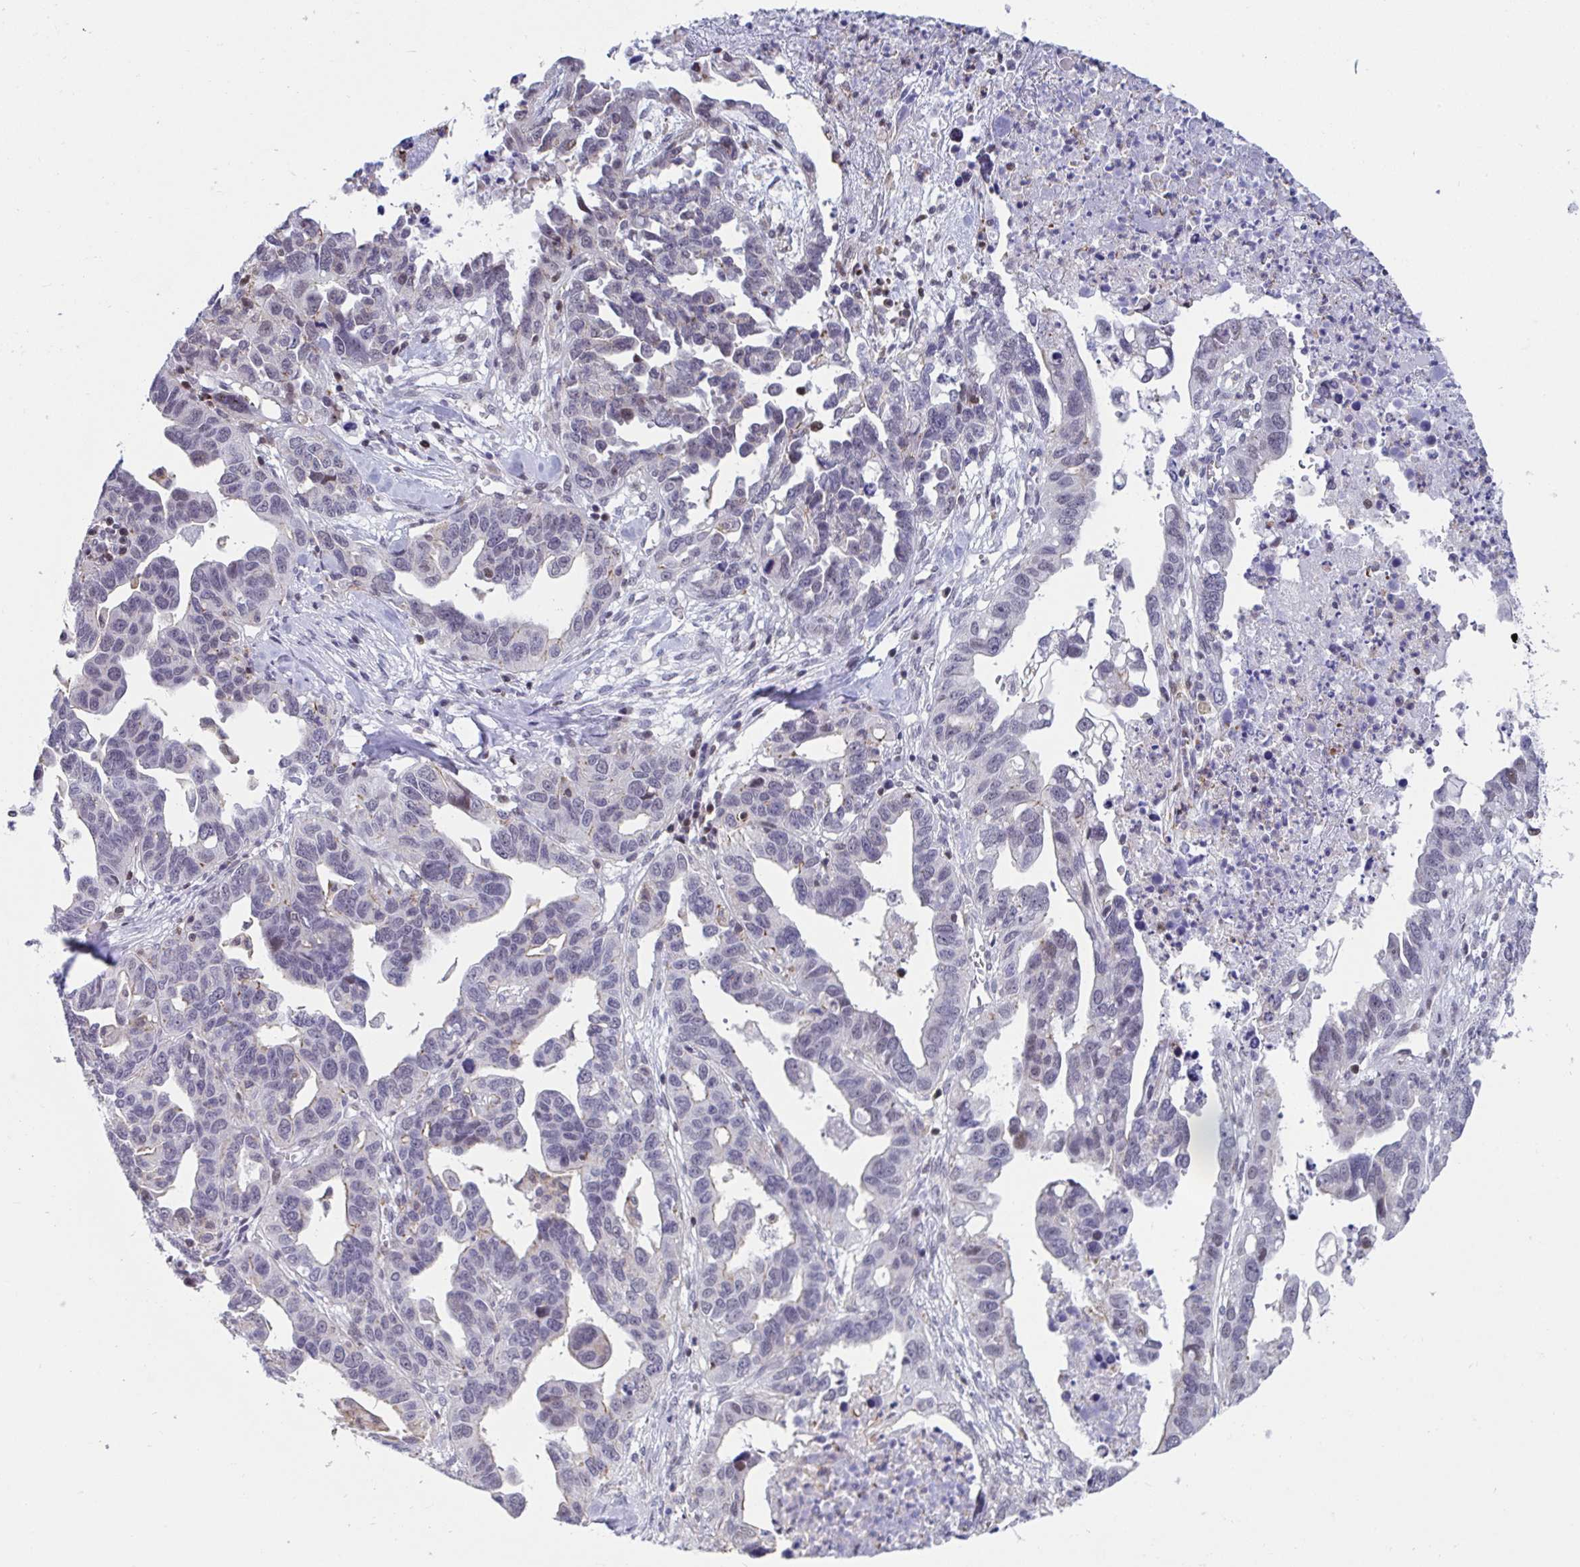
{"staining": {"intensity": "negative", "quantity": "none", "location": "none"}, "tissue": "ovarian cancer", "cell_type": "Tumor cells", "image_type": "cancer", "snomed": [{"axis": "morphology", "description": "Cystadenocarcinoma, serous, NOS"}, {"axis": "topography", "description": "Ovary"}], "caption": "This is an immunohistochemistry (IHC) image of human serous cystadenocarcinoma (ovarian). There is no staining in tumor cells.", "gene": "WDR72", "patient": {"sex": "female", "age": 69}}